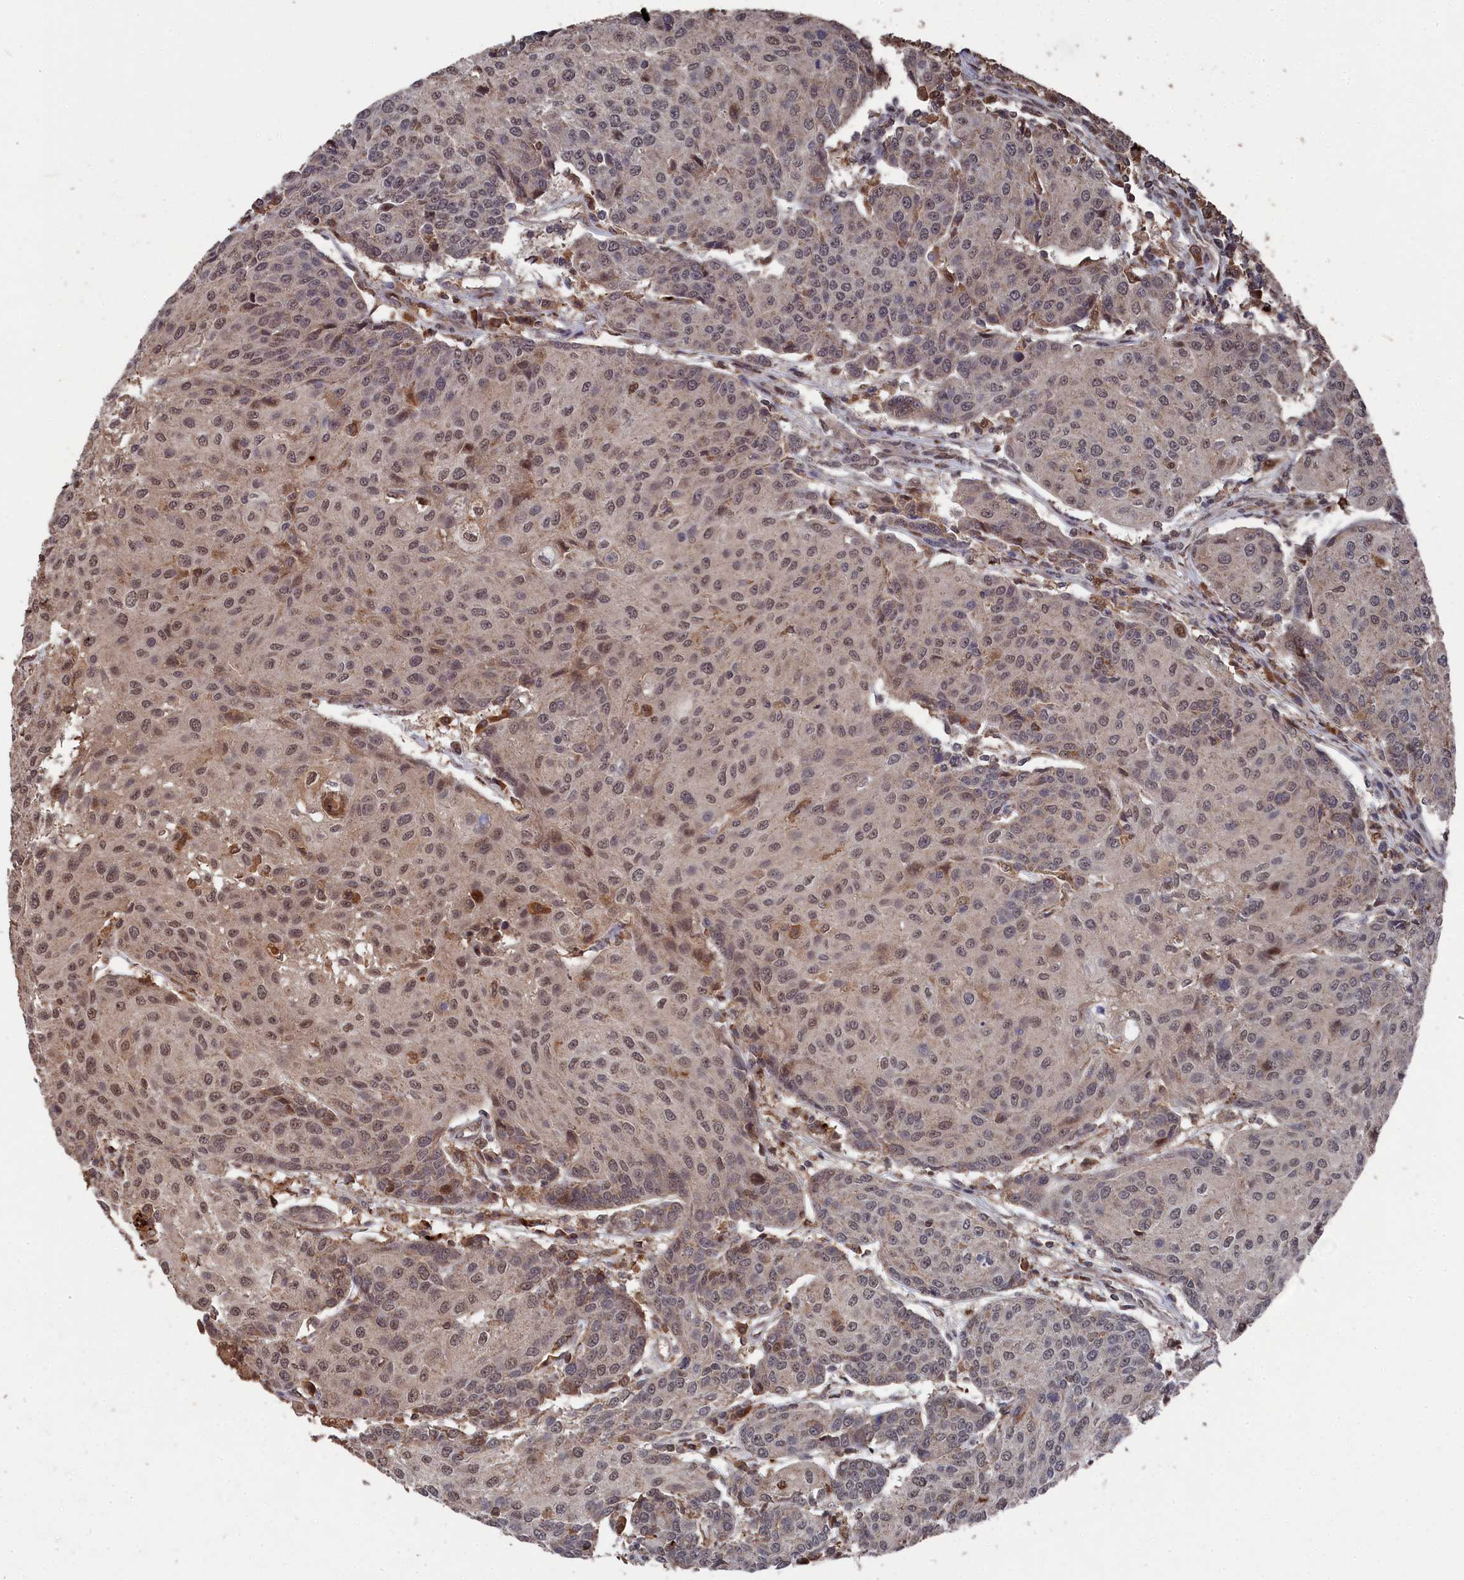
{"staining": {"intensity": "moderate", "quantity": ">75%", "location": "cytoplasmic/membranous,nuclear"}, "tissue": "urothelial cancer", "cell_type": "Tumor cells", "image_type": "cancer", "snomed": [{"axis": "morphology", "description": "Urothelial carcinoma, High grade"}, {"axis": "topography", "description": "Urinary bladder"}], "caption": "Protein expression analysis of human urothelial cancer reveals moderate cytoplasmic/membranous and nuclear staining in about >75% of tumor cells.", "gene": "CEACAM21", "patient": {"sex": "female", "age": 85}}